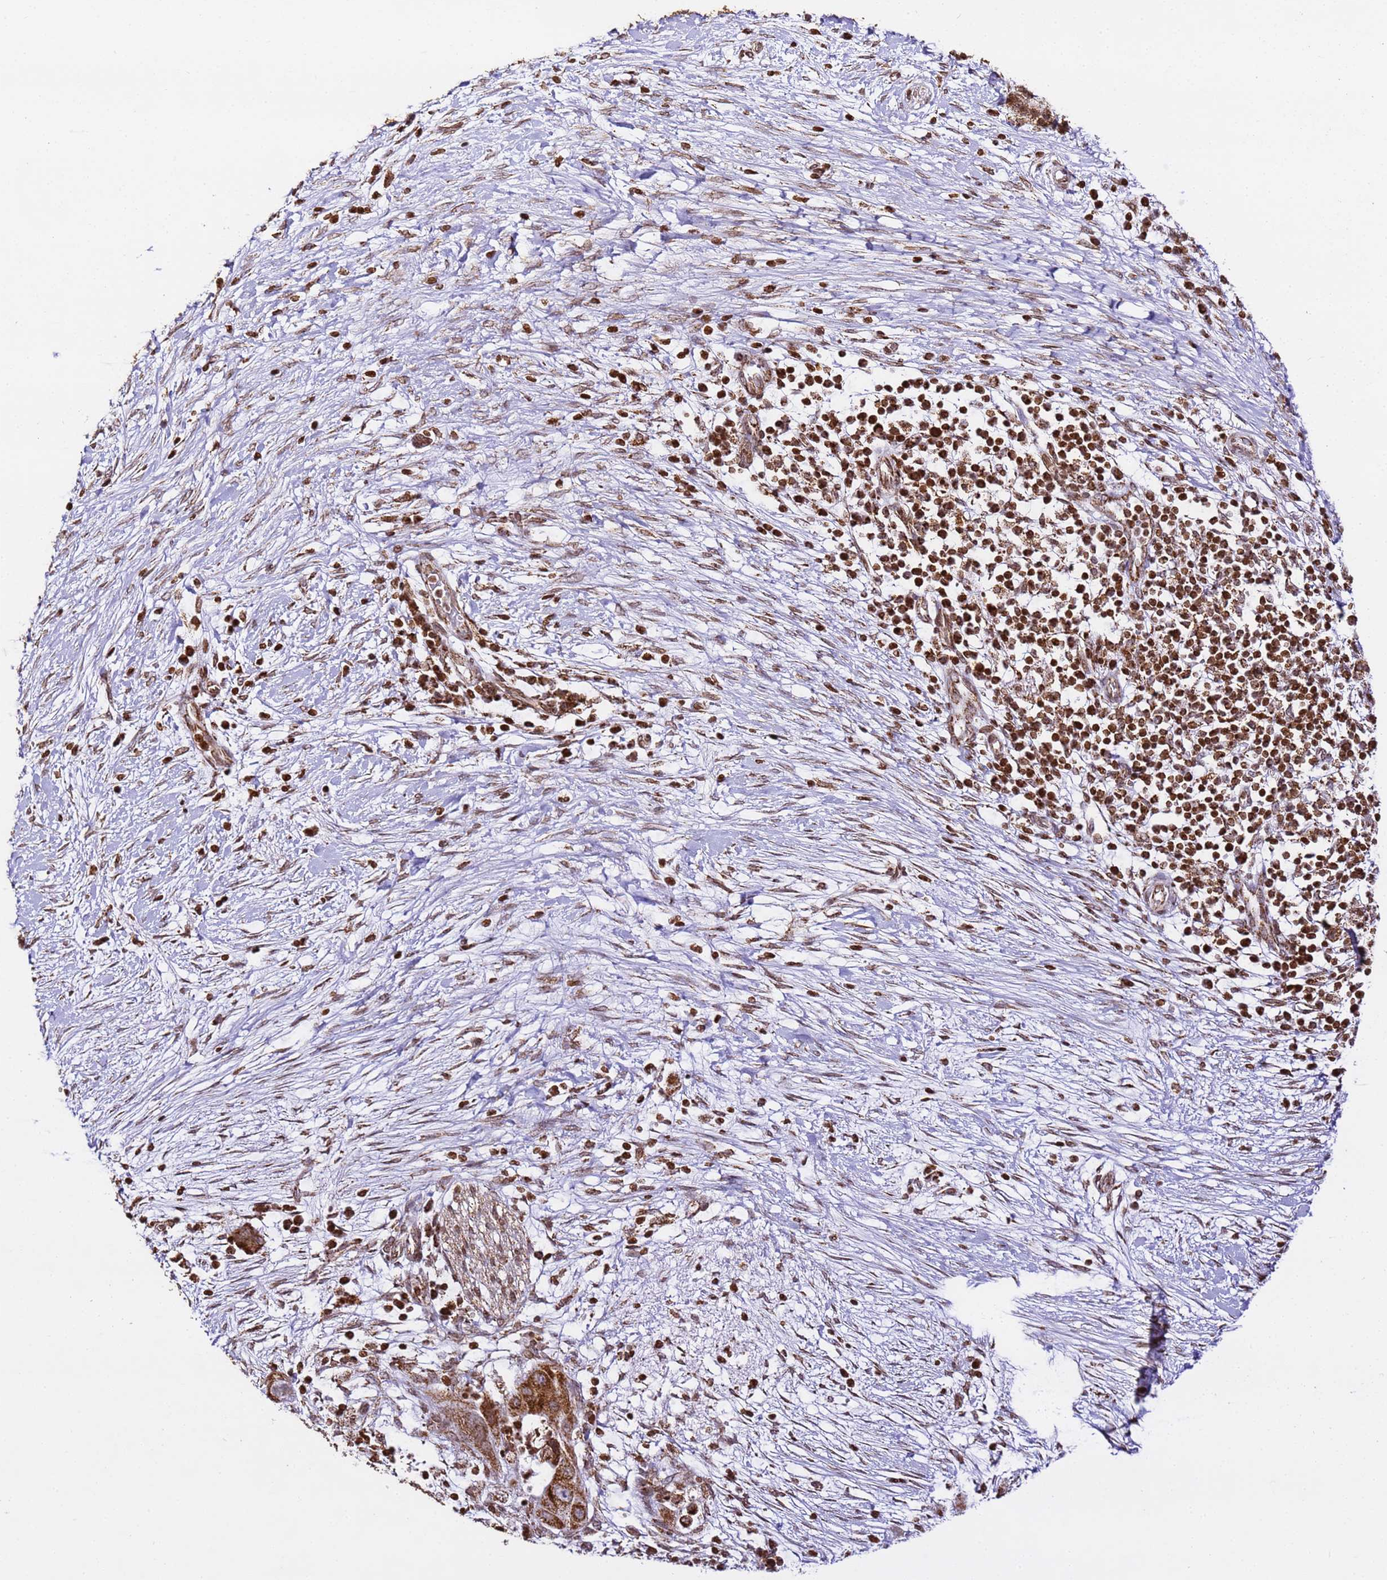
{"staining": {"intensity": "strong", "quantity": ">75%", "location": "cytoplasmic/membranous"}, "tissue": "pancreatic cancer", "cell_type": "Tumor cells", "image_type": "cancer", "snomed": [{"axis": "morphology", "description": "Adenocarcinoma, NOS"}, {"axis": "topography", "description": "Pancreas"}], "caption": "This histopathology image shows IHC staining of pancreatic cancer (adenocarcinoma), with high strong cytoplasmic/membranous positivity in approximately >75% of tumor cells.", "gene": "HSPE1", "patient": {"sex": "male", "age": 68}}